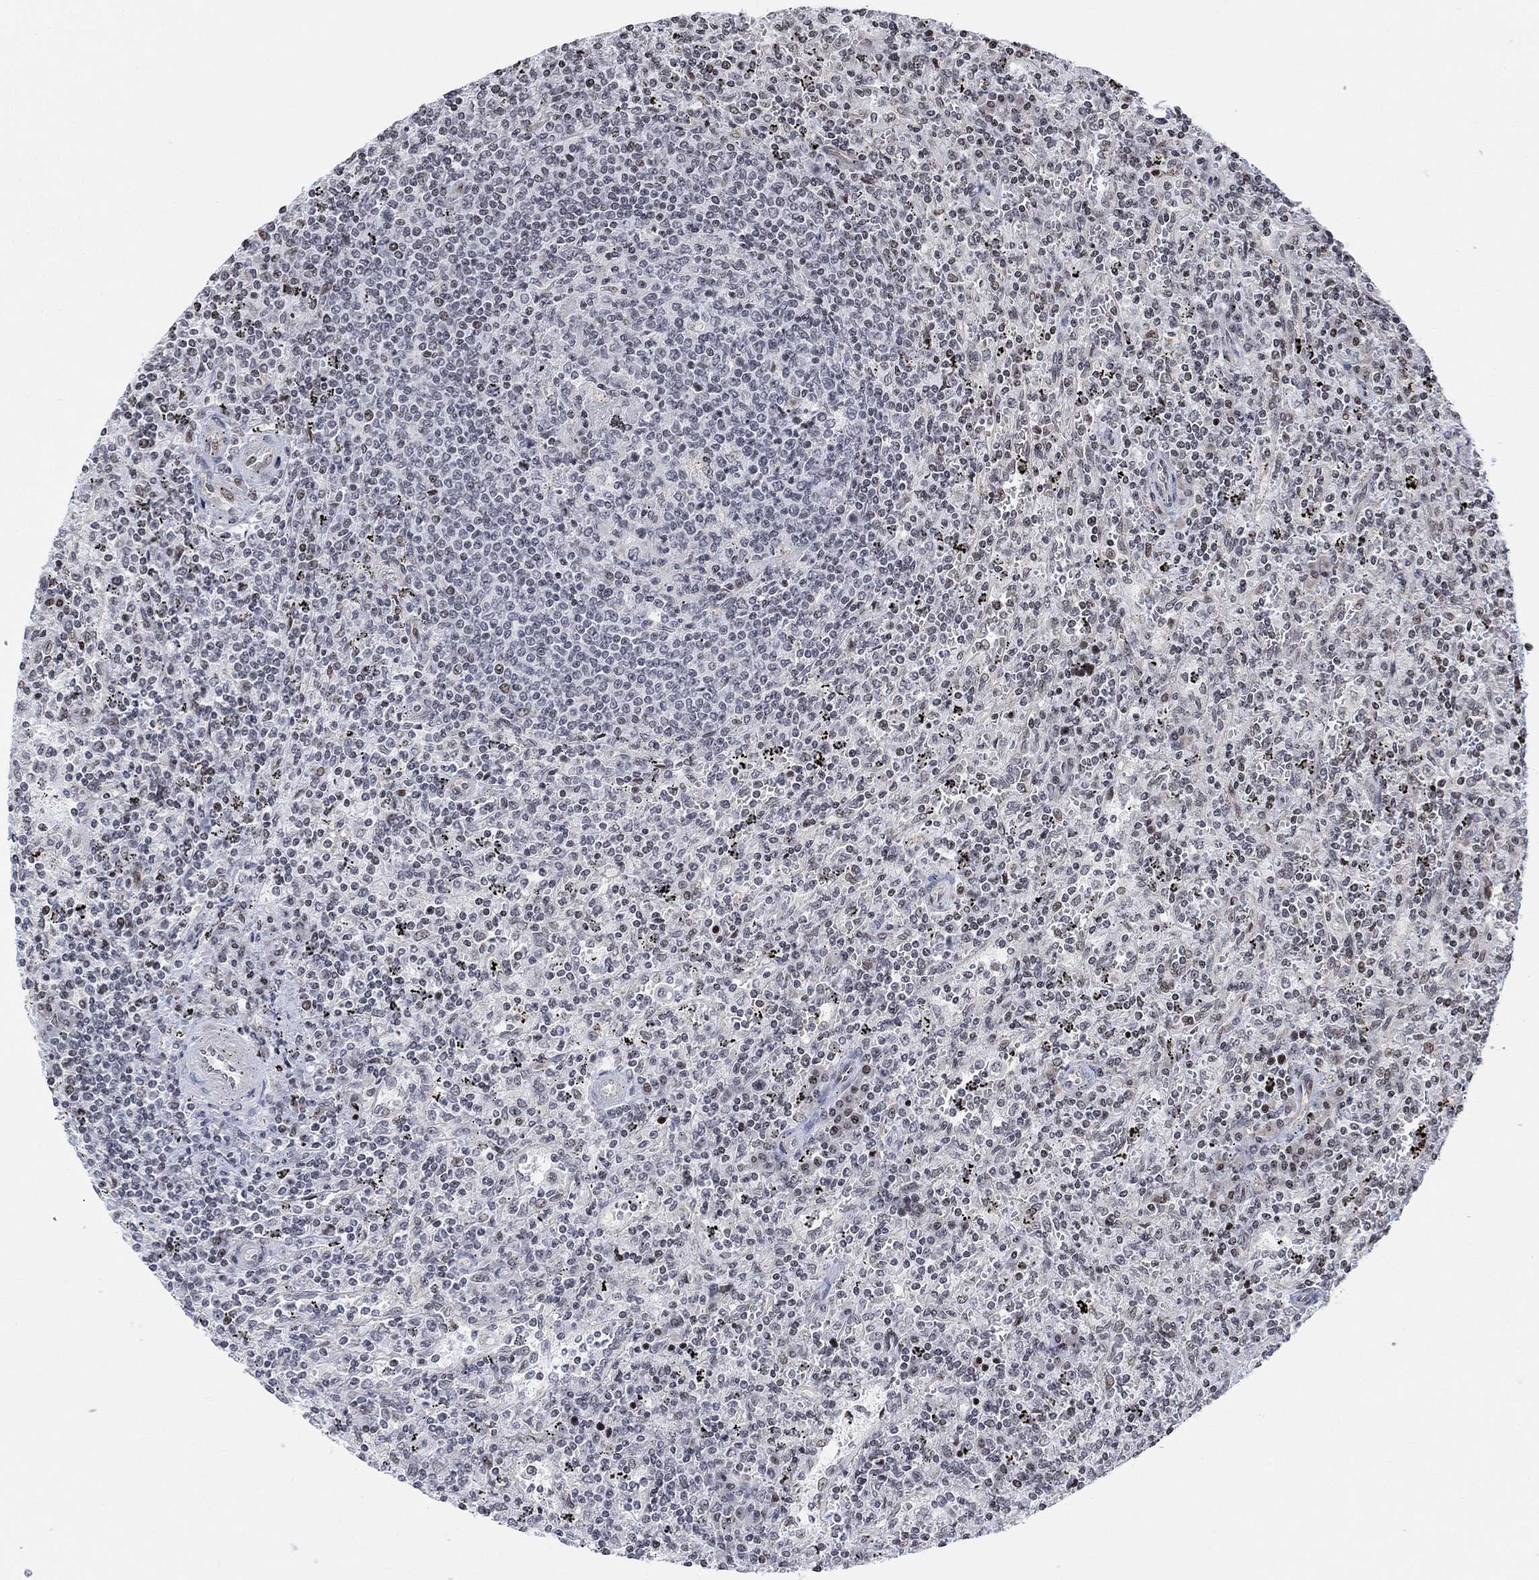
{"staining": {"intensity": "negative", "quantity": "none", "location": "none"}, "tissue": "lymphoma", "cell_type": "Tumor cells", "image_type": "cancer", "snomed": [{"axis": "morphology", "description": "Malignant lymphoma, non-Hodgkin's type, Low grade"}, {"axis": "topography", "description": "Spleen"}], "caption": "DAB (3,3'-diaminobenzidine) immunohistochemical staining of human lymphoma displays no significant expression in tumor cells.", "gene": "ABHD14A", "patient": {"sex": "male", "age": 62}}